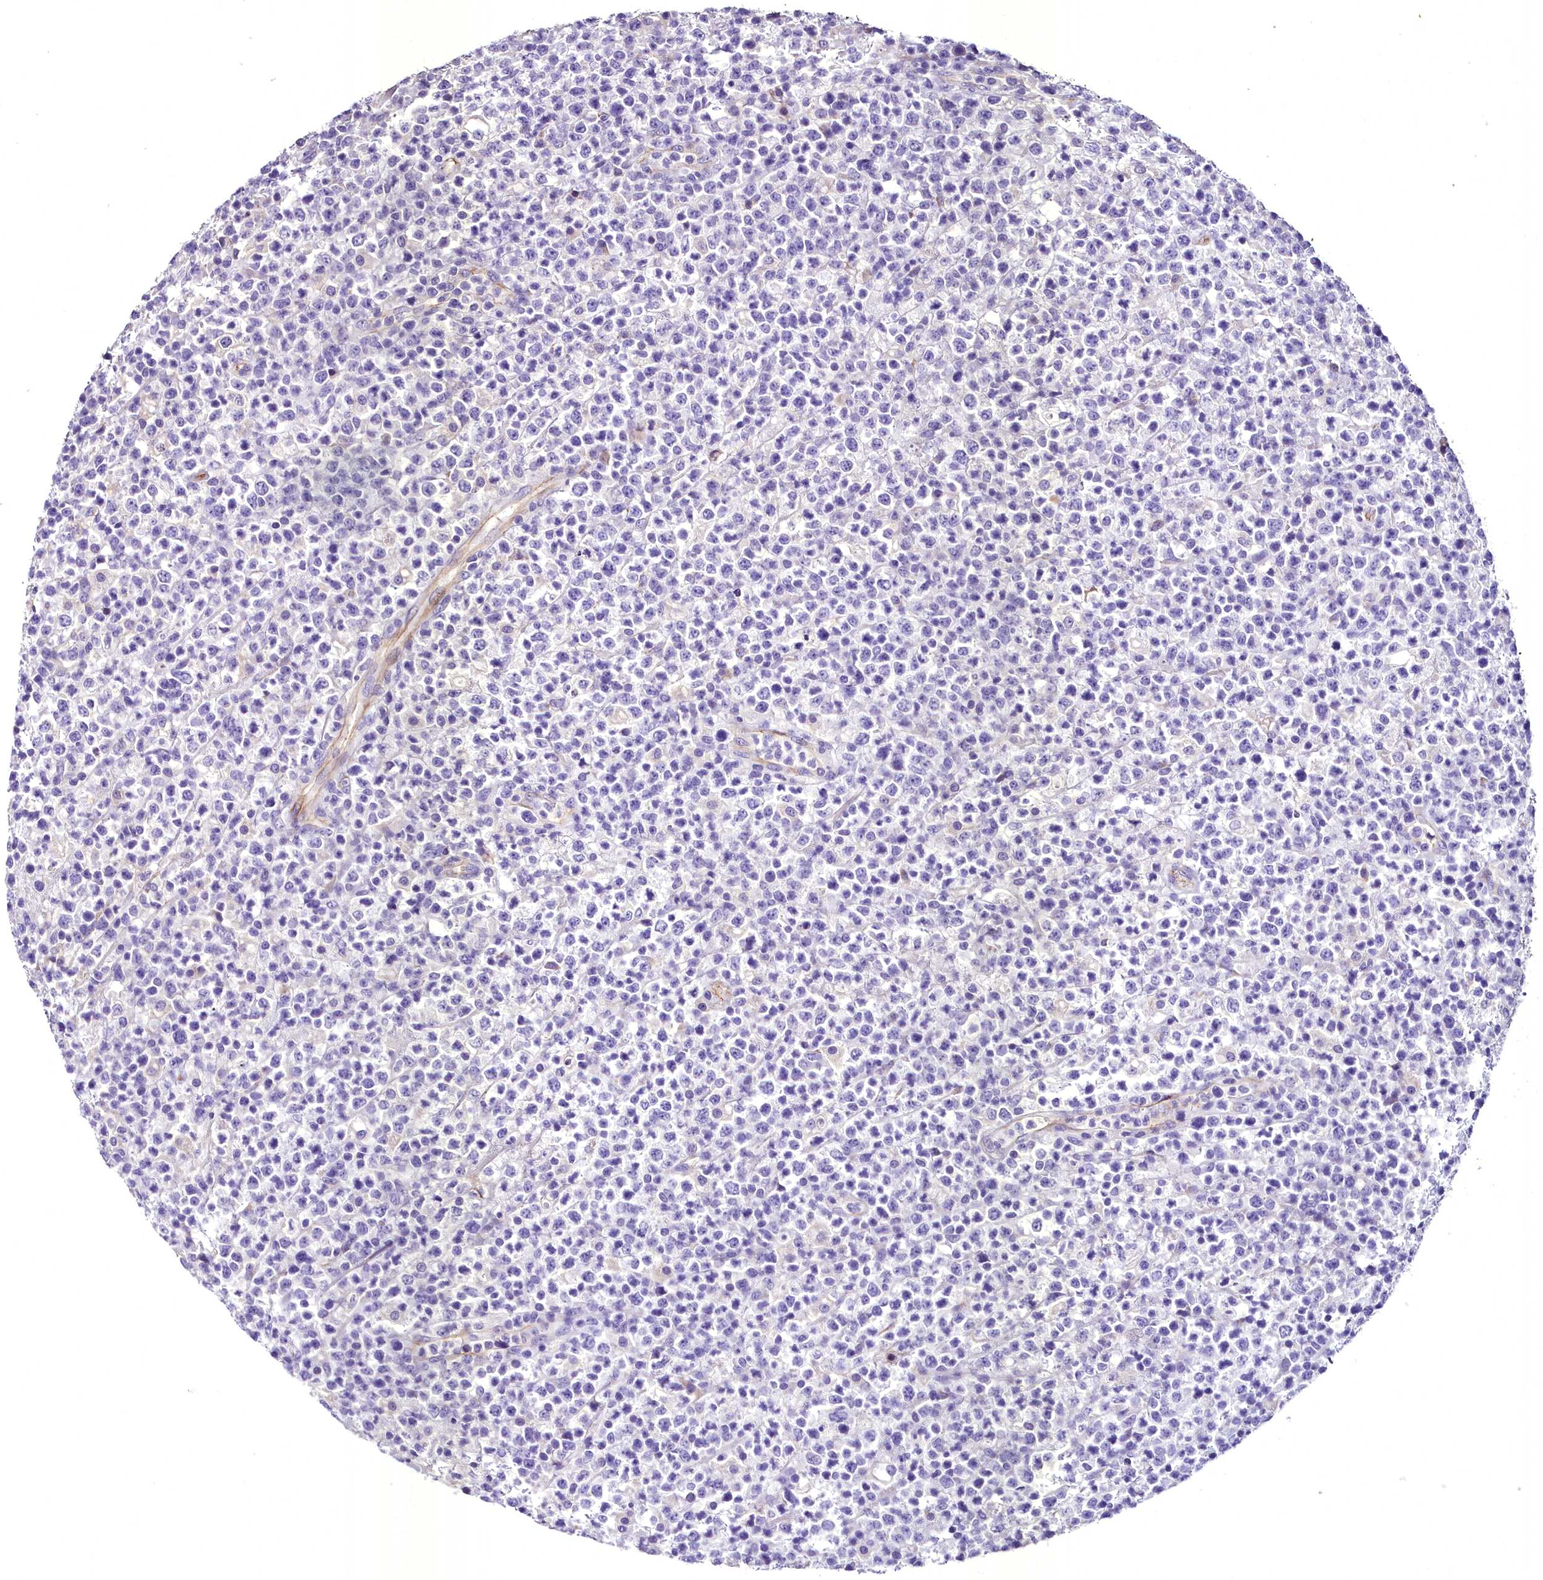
{"staining": {"intensity": "negative", "quantity": "none", "location": "none"}, "tissue": "lymphoma", "cell_type": "Tumor cells", "image_type": "cancer", "snomed": [{"axis": "morphology", "description": "Malignant lymphoma, non-Hodgkin's type, High grade"}, {"axis": "topography", "description": "Colon"}], "caption": "Tumor cells show no significant positivity in malignant lymphoma, non-Hodgkin's type (high-grade).", "gene": "MS4A18", "patient": {"sex": "female", "age": 53}}